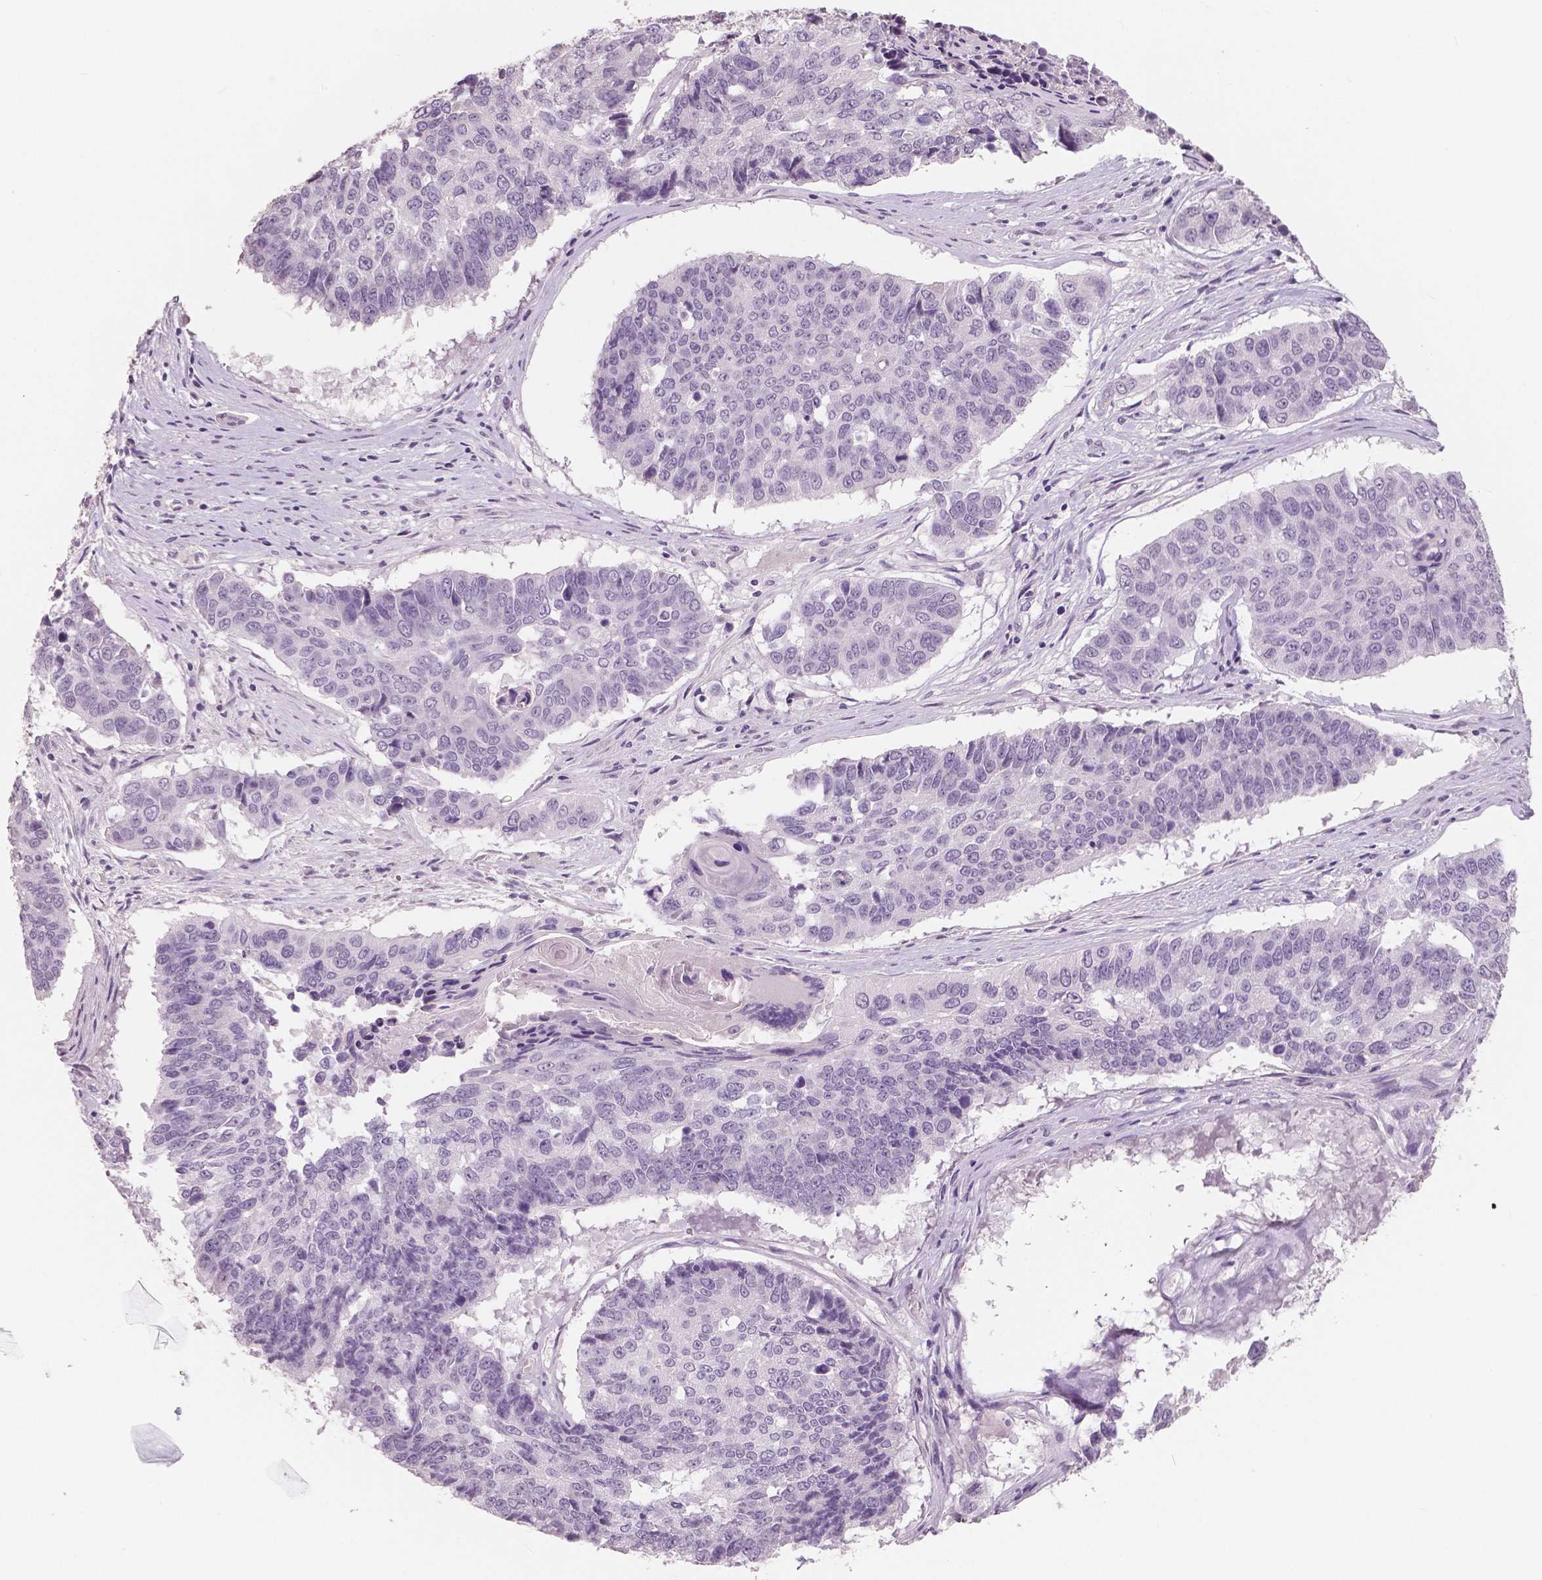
{"staining": {"intensity": "negative", "quantity": "none", "location": "none"}, "tissue": "lung cancer", "cell_type": "Tumor cells", "image_type": "cancer", "snomed": [{"axis": "morphology", "description": "Squamous cell carcinoma, NOS"}, {"axis": "topography", "description": "Lung"}], "caption": "A histopathology image of lung squamous cell carcinoma stained for a protein demonstrates no brown staining in tumor cells.", "gene": "NECAB1", "patient": {"sex": "male", "age": 73}}